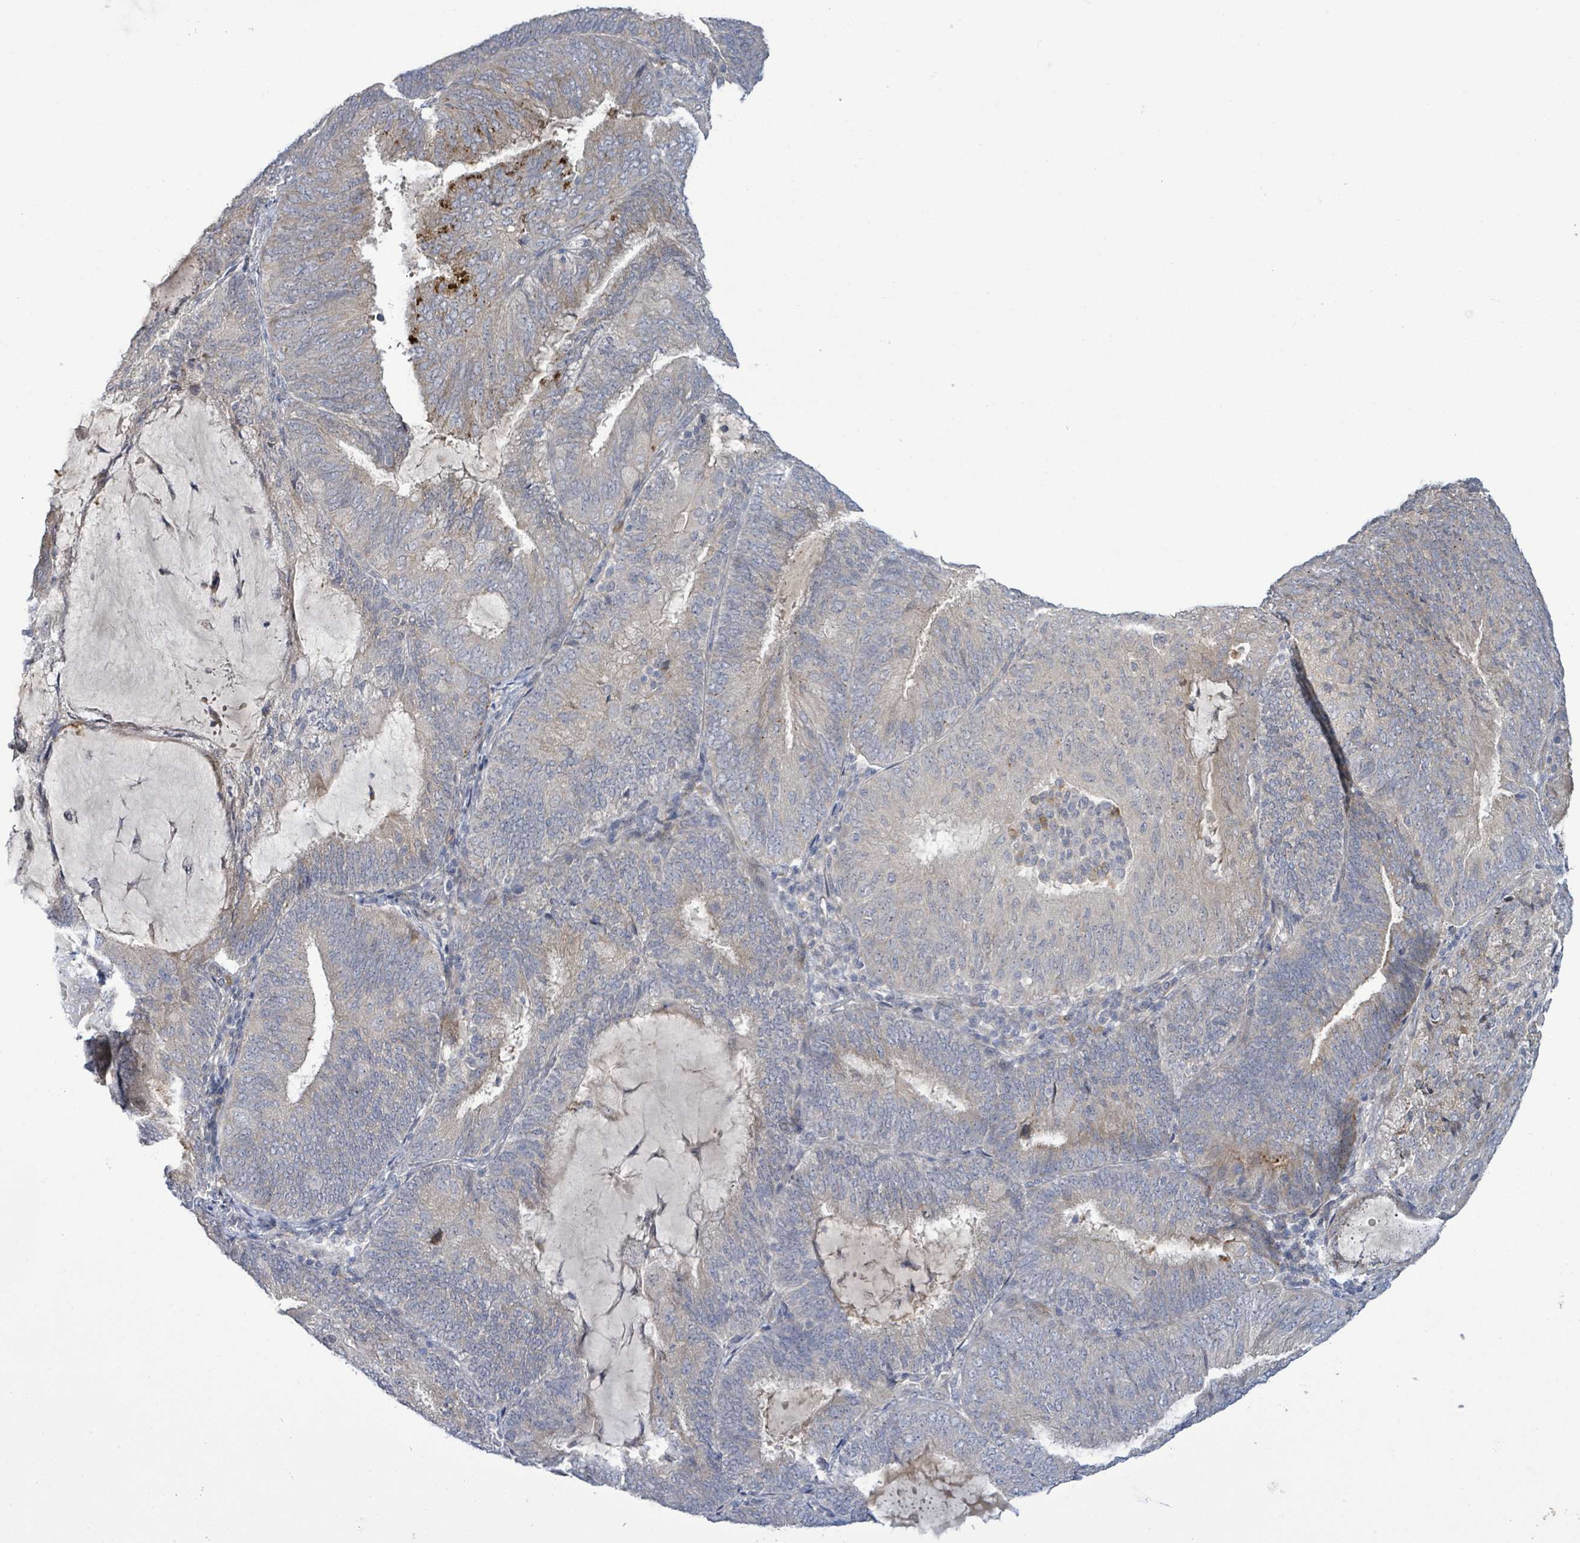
{"staining": {"intensity": "weak", "quantity": "<25%", "location": "cytoplasmic/membranous"}, "tissue": "endometrial cancer", "cell_type": "Tumor cells", "image_type": "cancer", "snomed": [{"axis": "morphology", "description": "Adenocarcinoma, NOS"}, {"axis": "topography", "description": "Endometrium"}], "caption": "An immunohistochemistry (IHC) image of adenocarcinoma (endometrial) is shown. There is no staining in tumor cells of adenocarcinoma (endometrial).", "gene": "SLIT3", "patient": {"sex": "female", "age": 81}}